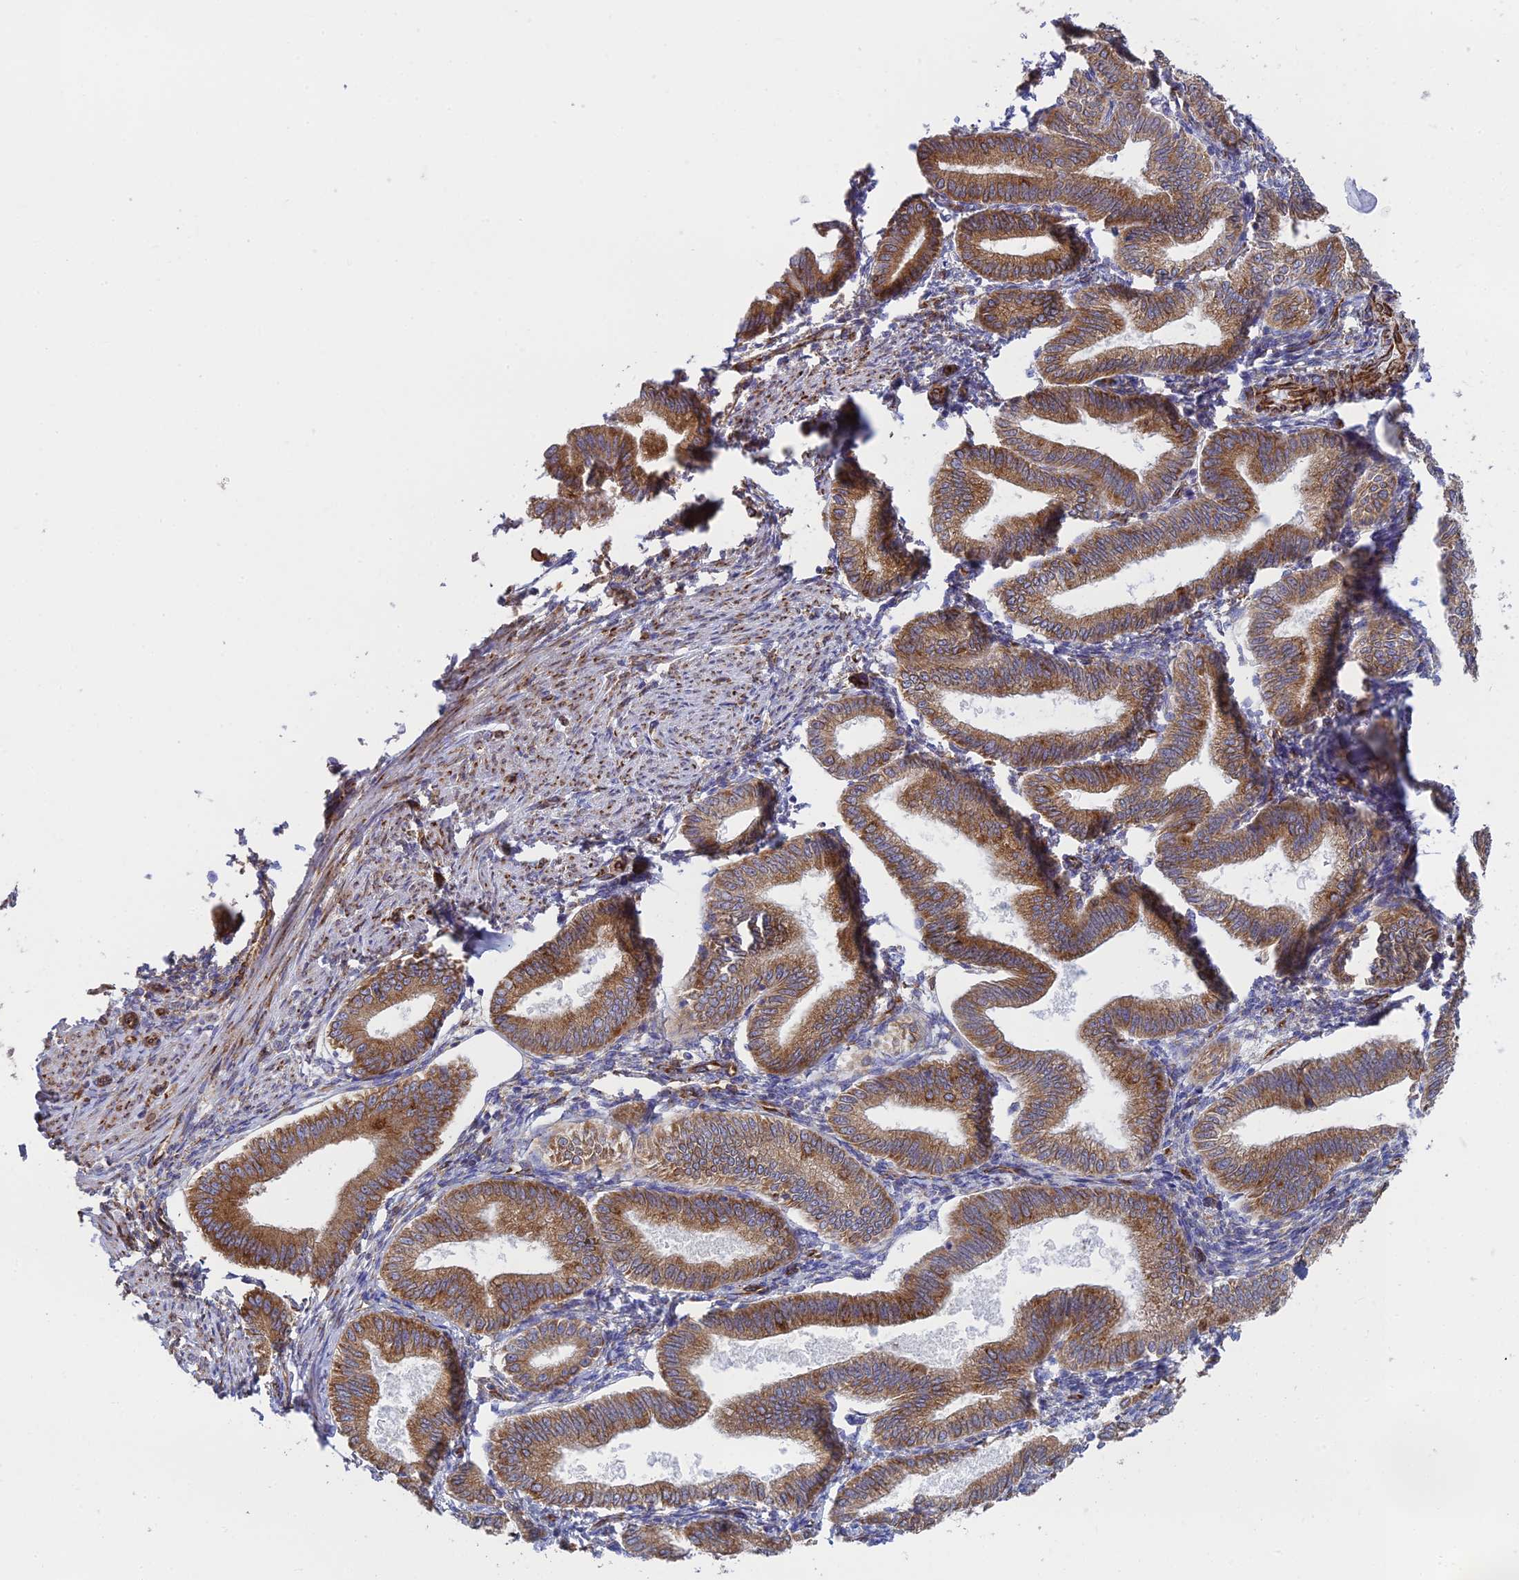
{"staining": {"intensity": "strong", "quantity": "25%-75%", "location": "cytoplasmic/membranous"}, "tissue": "endometrium", "cell_type": "Cells in endometrial stroma", "image_type": "normal", "snomed": [{"axis": "morphology", "description": "Normal tissue, NOS"}, {"axis": "topography", "description": "Endometrium"}], "caption": "Protein analysis of benign endometrium exhibits strong cytoplasmic/membranous staining in about 25%-75% of cells in endometrial stroma. The staining was performed using DAB (3,3'-diaminobenzidine), with brown indicating positive protein expression. Nuclei are stained blue with hematoxylin.", "gene": "CCDC69", "patient": {"sex": "female", "age": 39}}